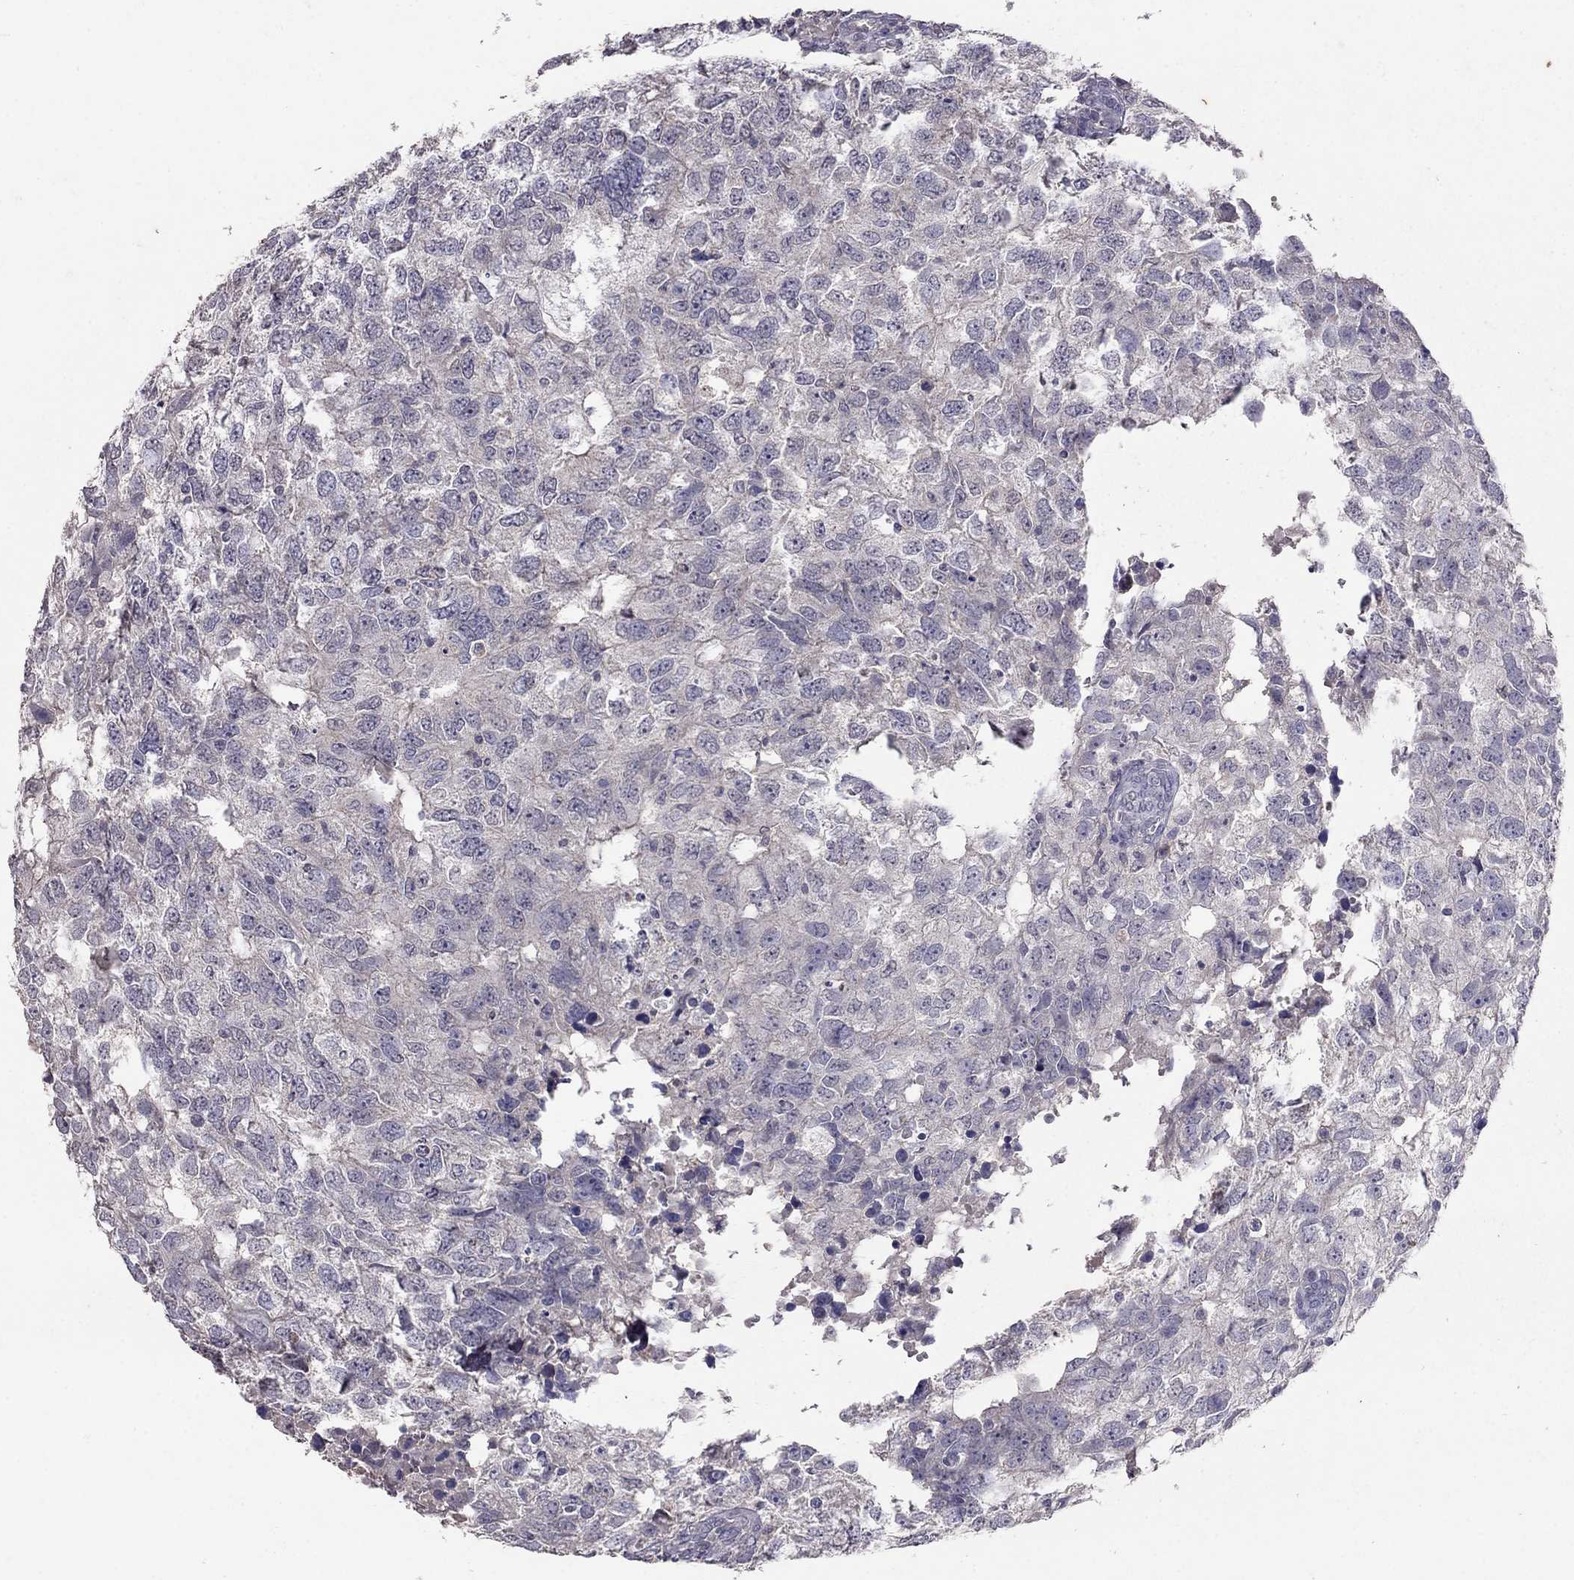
{"staining": {"intensity": "negative", "quantity": "none", "location": "none"}, "tissue": "breast cancer", "cell_type": "Tumor cells", "image_type": "cancer", "snomed": [{"axis": "morphology", "description": "Duct carcinoma"}, {"axis": "topography", "description": "Breast"}], "caption": "Immunohistochemical staining of human breast cancer (invasive ductal carcinoma) displays no significant positivity in tumor cells.", "gene": "FST", "patient": {"sex": "female", "age": 30}}